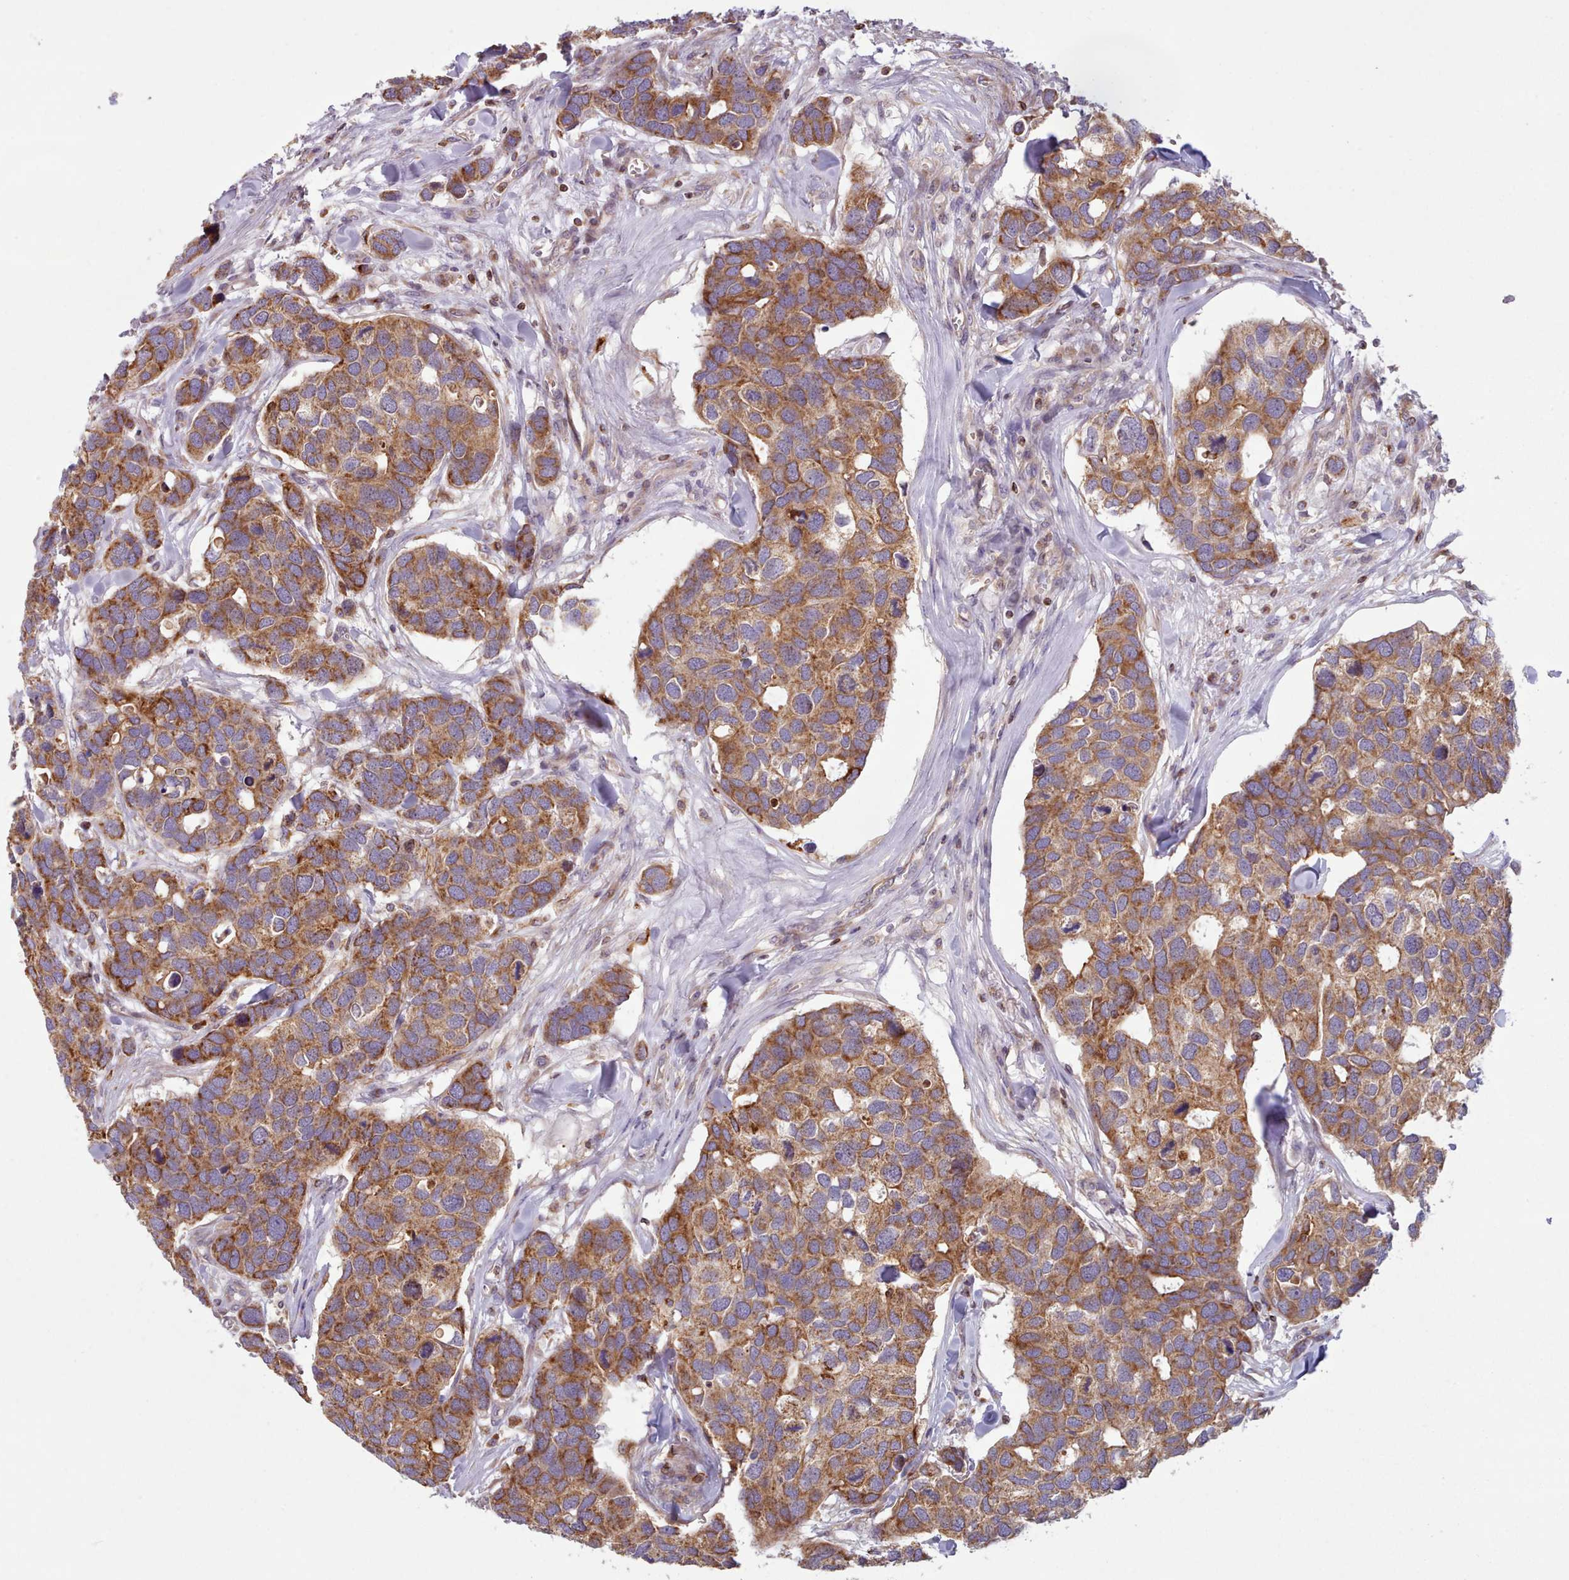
{"staining": {"intensity": "strong", "quantity": ">75%", "location": "cytoplasmic/membranous"}, "tissue": "breast cancer", "cell_type": "Tumor cells", "image_type": "cancer", "snomed": [{"axis": "morphology", "description": "Duct carcinoma"}, {"axis": "topography", "description": "Breast"}], "caption": "Breast cancer (infiltrating ductal carcinoma) tissue exhibits strong cytoplasmic/membranous expression in approximately >75% of tumor cells, visualized by immunohistochemistry. Using DAB (brown) and hematoxylin (blue) stains, captured at high magnification using brightfield microscopy.", "gene": "CRYBG1", "patient": {"sex": "female", "age": 83}}